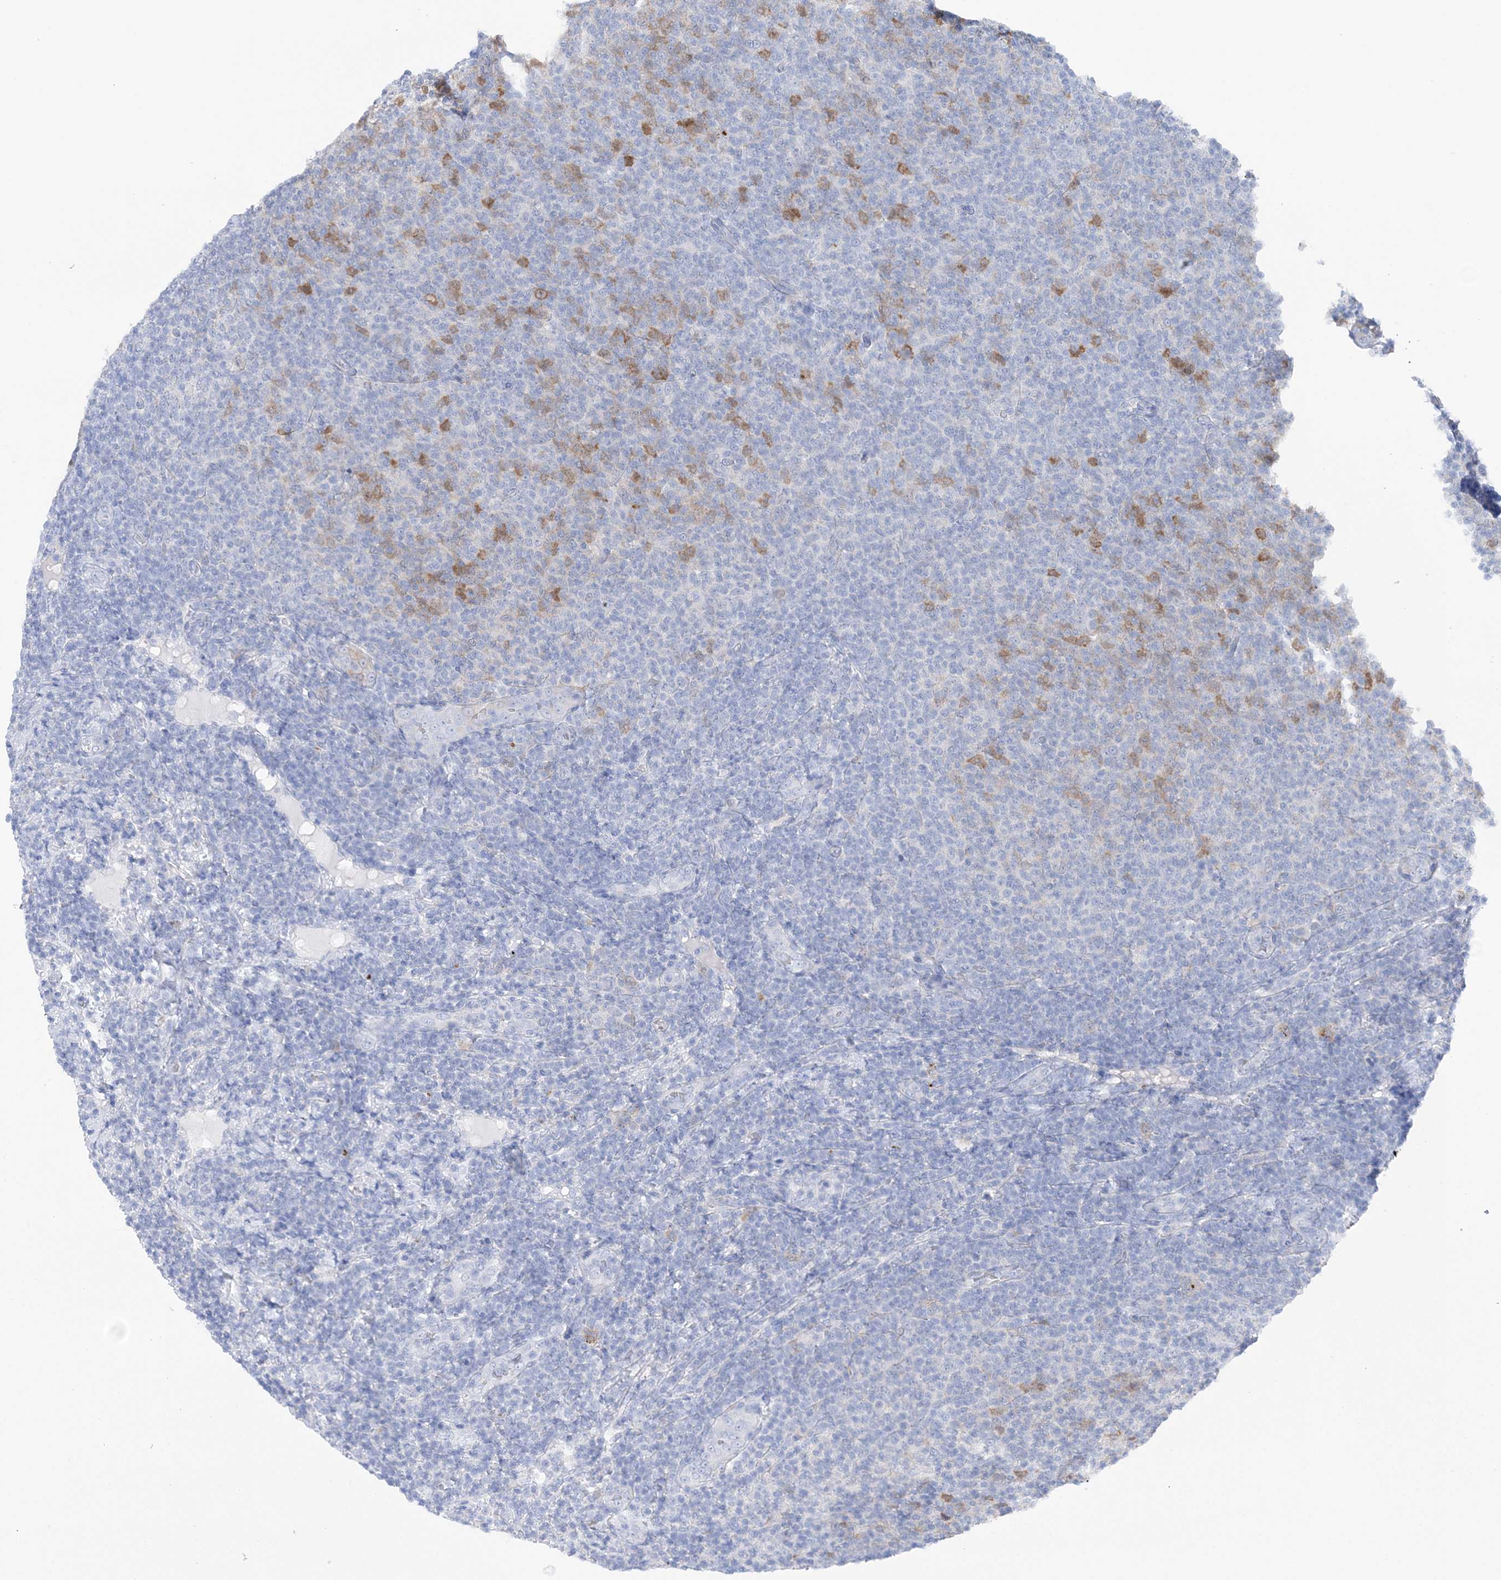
{"staining": {"intensity": "moderate", "quantity": "<25%", "location": "cytoplasmic/membranous,nuclear"}, "tissue": "lymphoma", "cell_type": "Tumor cells", "image_type": "cancer", "snomed": [{"axis": "morphology", "description": "Malignant lymphoma, non-Hodgkin's type, Low grade"}, {"axis": "topography", "description": "Lymph node"}], "caption": "The photomicrograph displays immunohistochemical staining of lymphoma. There is moderate cytoplasmic/membranous and nuclear positivity is present in about <25% of tumor cells.", "gene": "HMGCS1", "patient": {"sex": "male", "age": 66}}